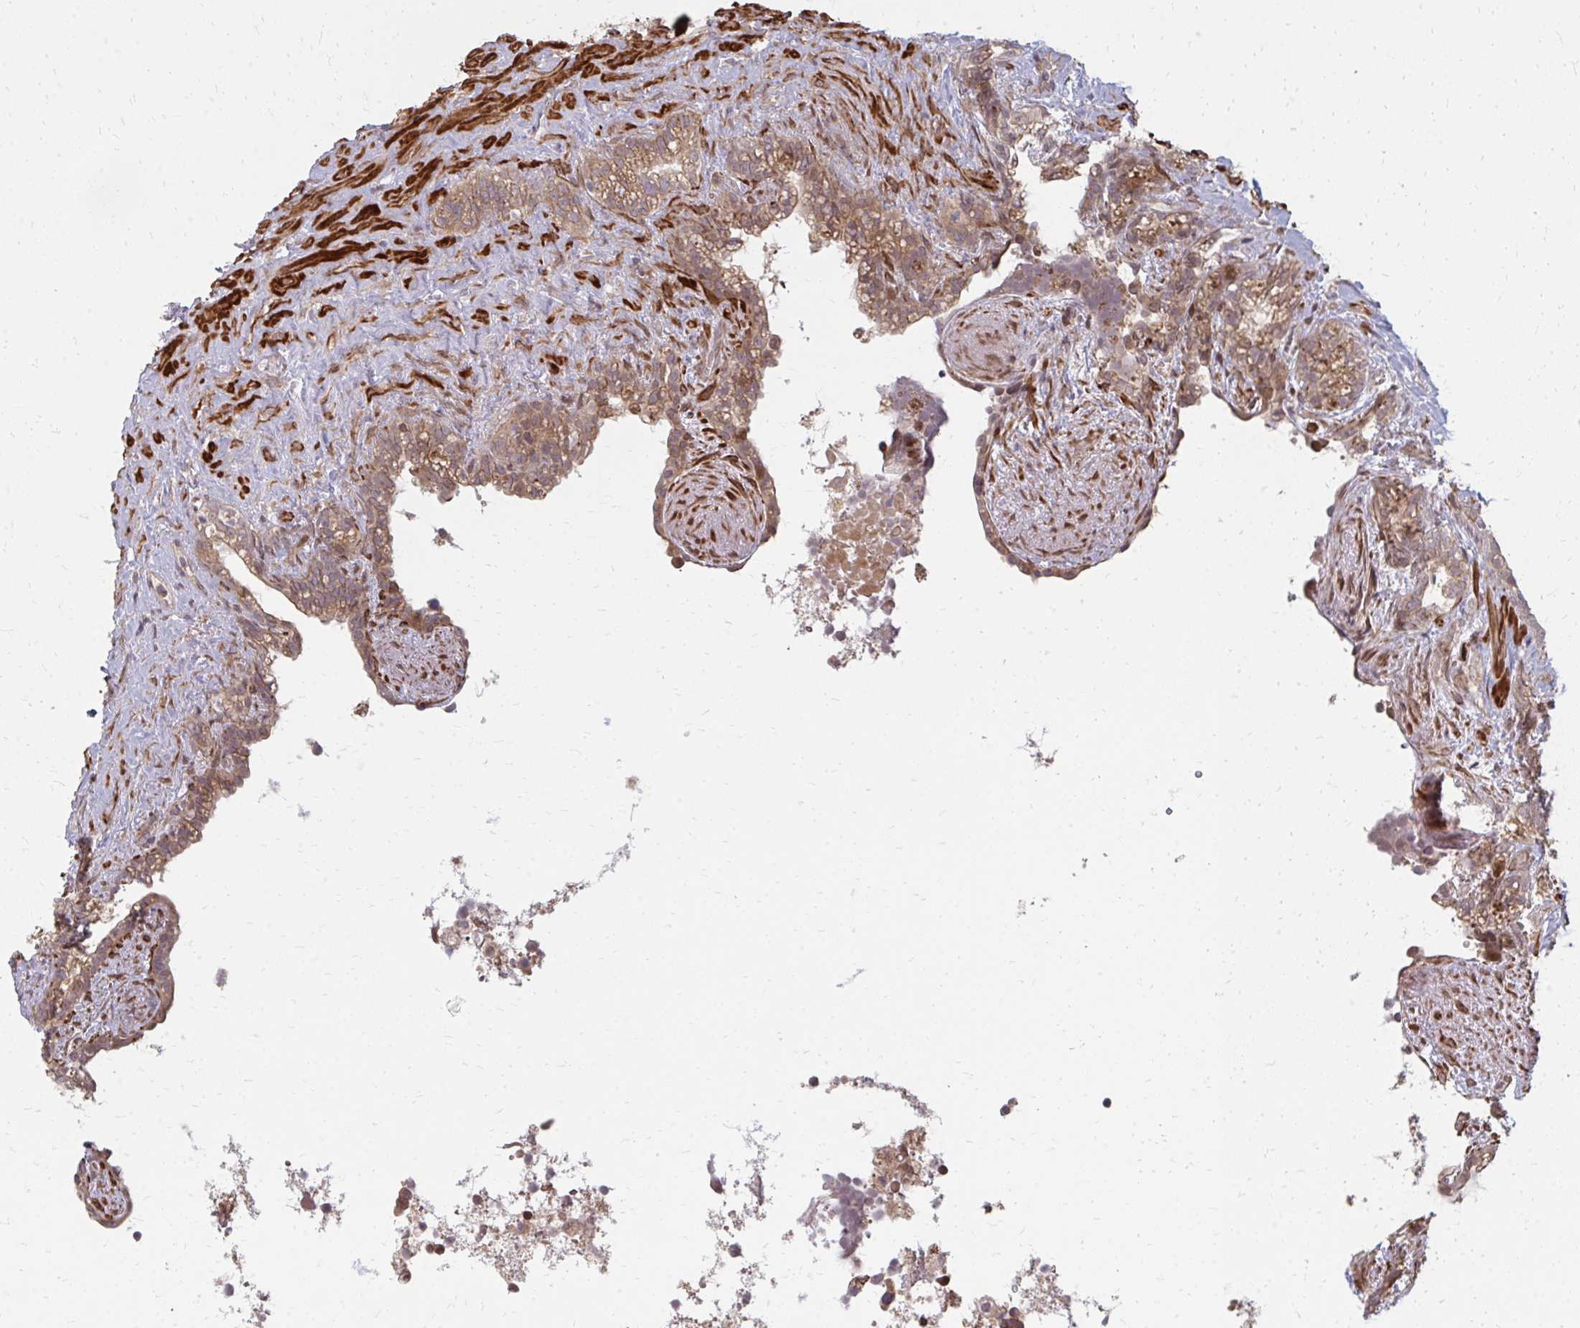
{"staining": {"intensity": "weak", "quantity": ">75%", "location": "cytoplasmic/membranous"}, "tissue": "seminal vesicle", "cell_type": "Glandular cells", "image_type": "normal", "snomed": [{"axis": "morphology", "description": "Normal tissue, NOS"}, {"axis": "topography", "description": "Seminal veicle"}], "caption": "Unremarkable seminal vesicle reveals weak cytoplasmic/membranous staining in about >75% of glandular cells (Brightfield microscopy of DAB IHC at high magnification)..", "gene": "ZNF285", "patient": {"sex": "male", "age": 76}}